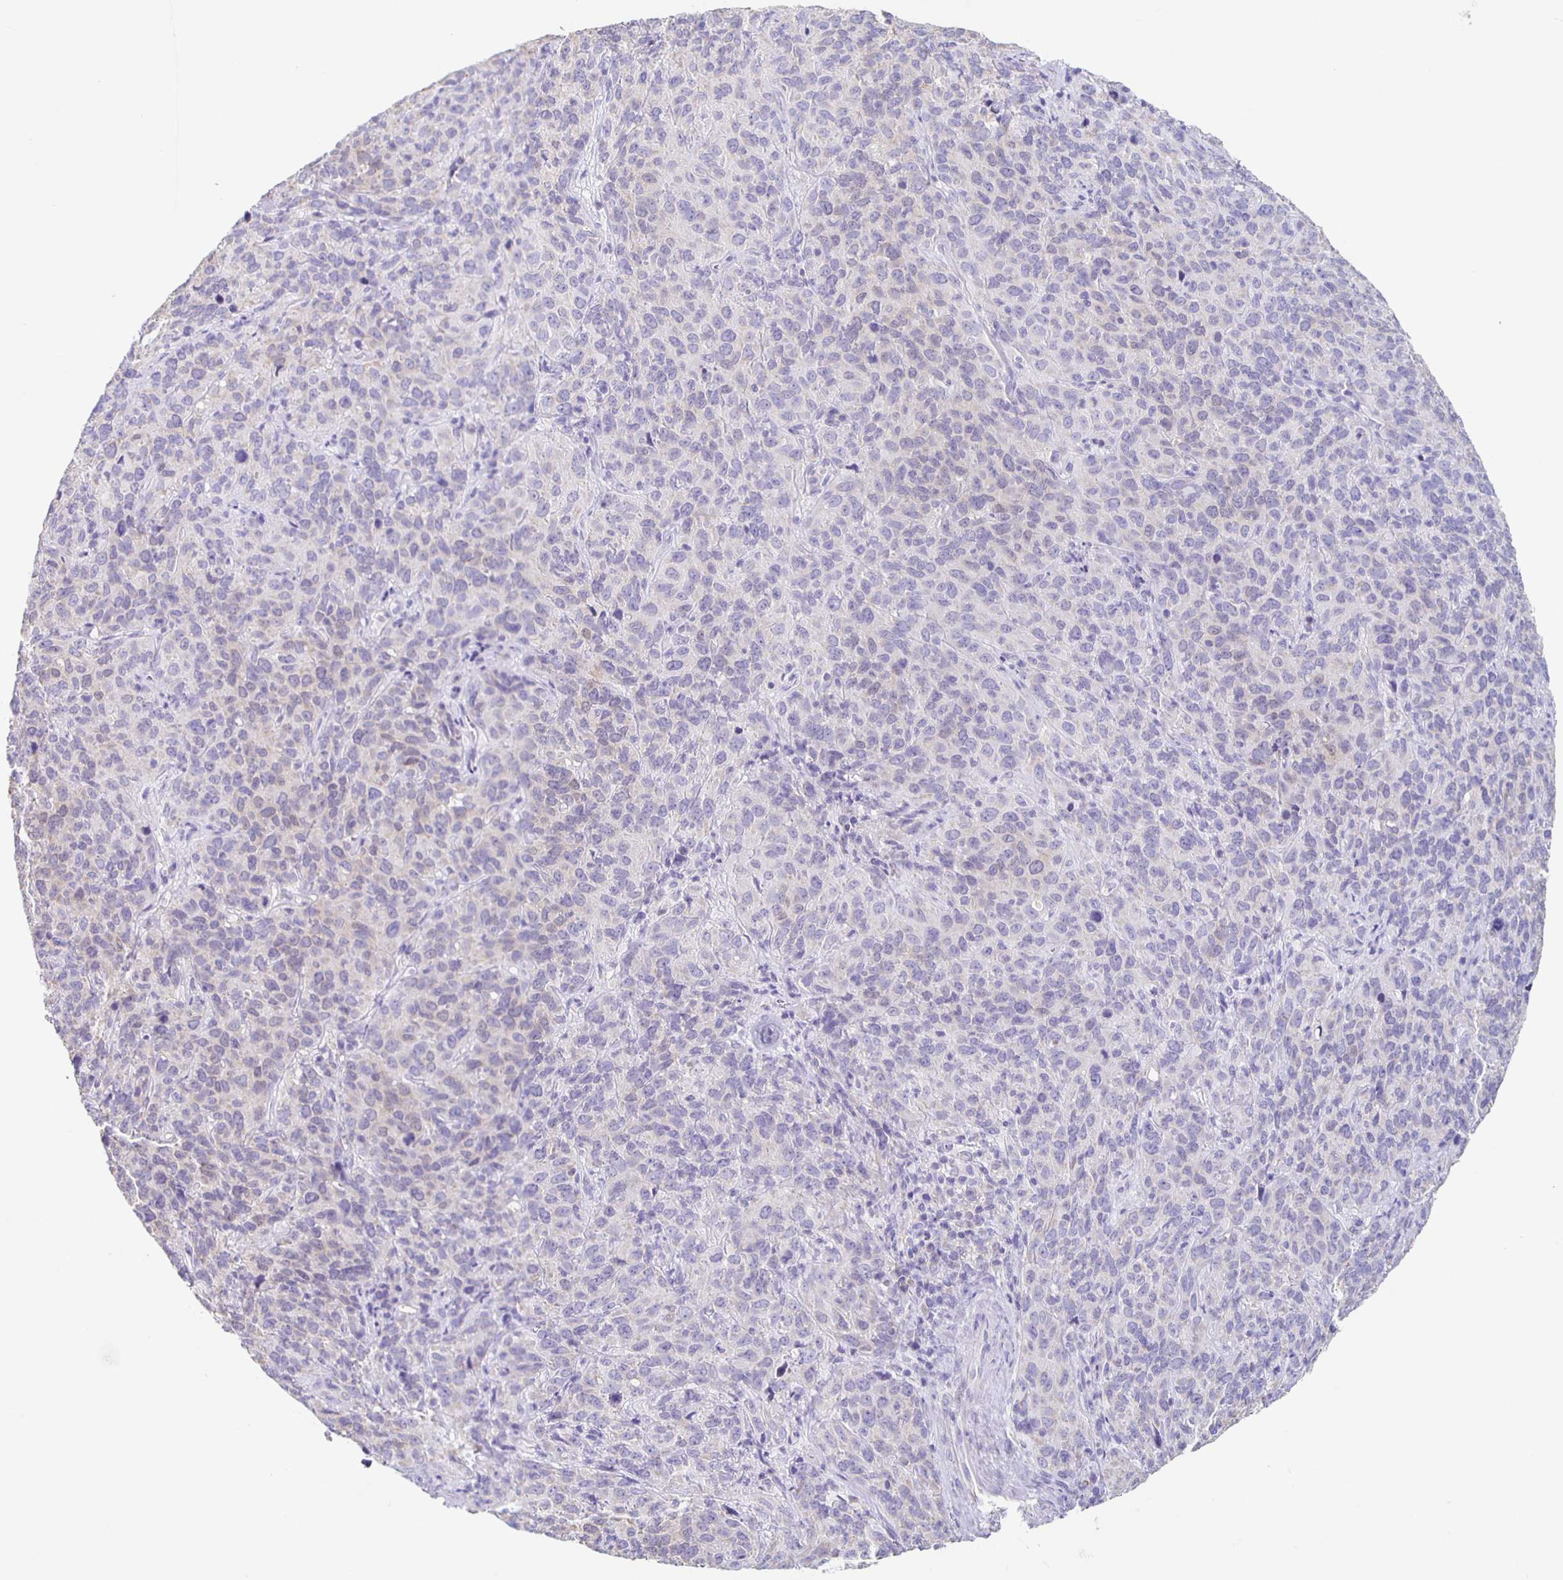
{"staining": {"intensity": "negative", "quantity": "none", "location": "none"}, "tissue": "cervical cancer", "cell_type": "Tumor cells", "image_type": "cancer", "snomed": [{"axis": "morphology", "description": "Squamous cell carcinoma, NOS"}, {"axis": "topography", "description": "Cervix"}], "caption": "Tumor cells show no significant protein positivity in cervical cancer.", "gene": "TPPP", "patient": {"sex": "female", "age": 51}}